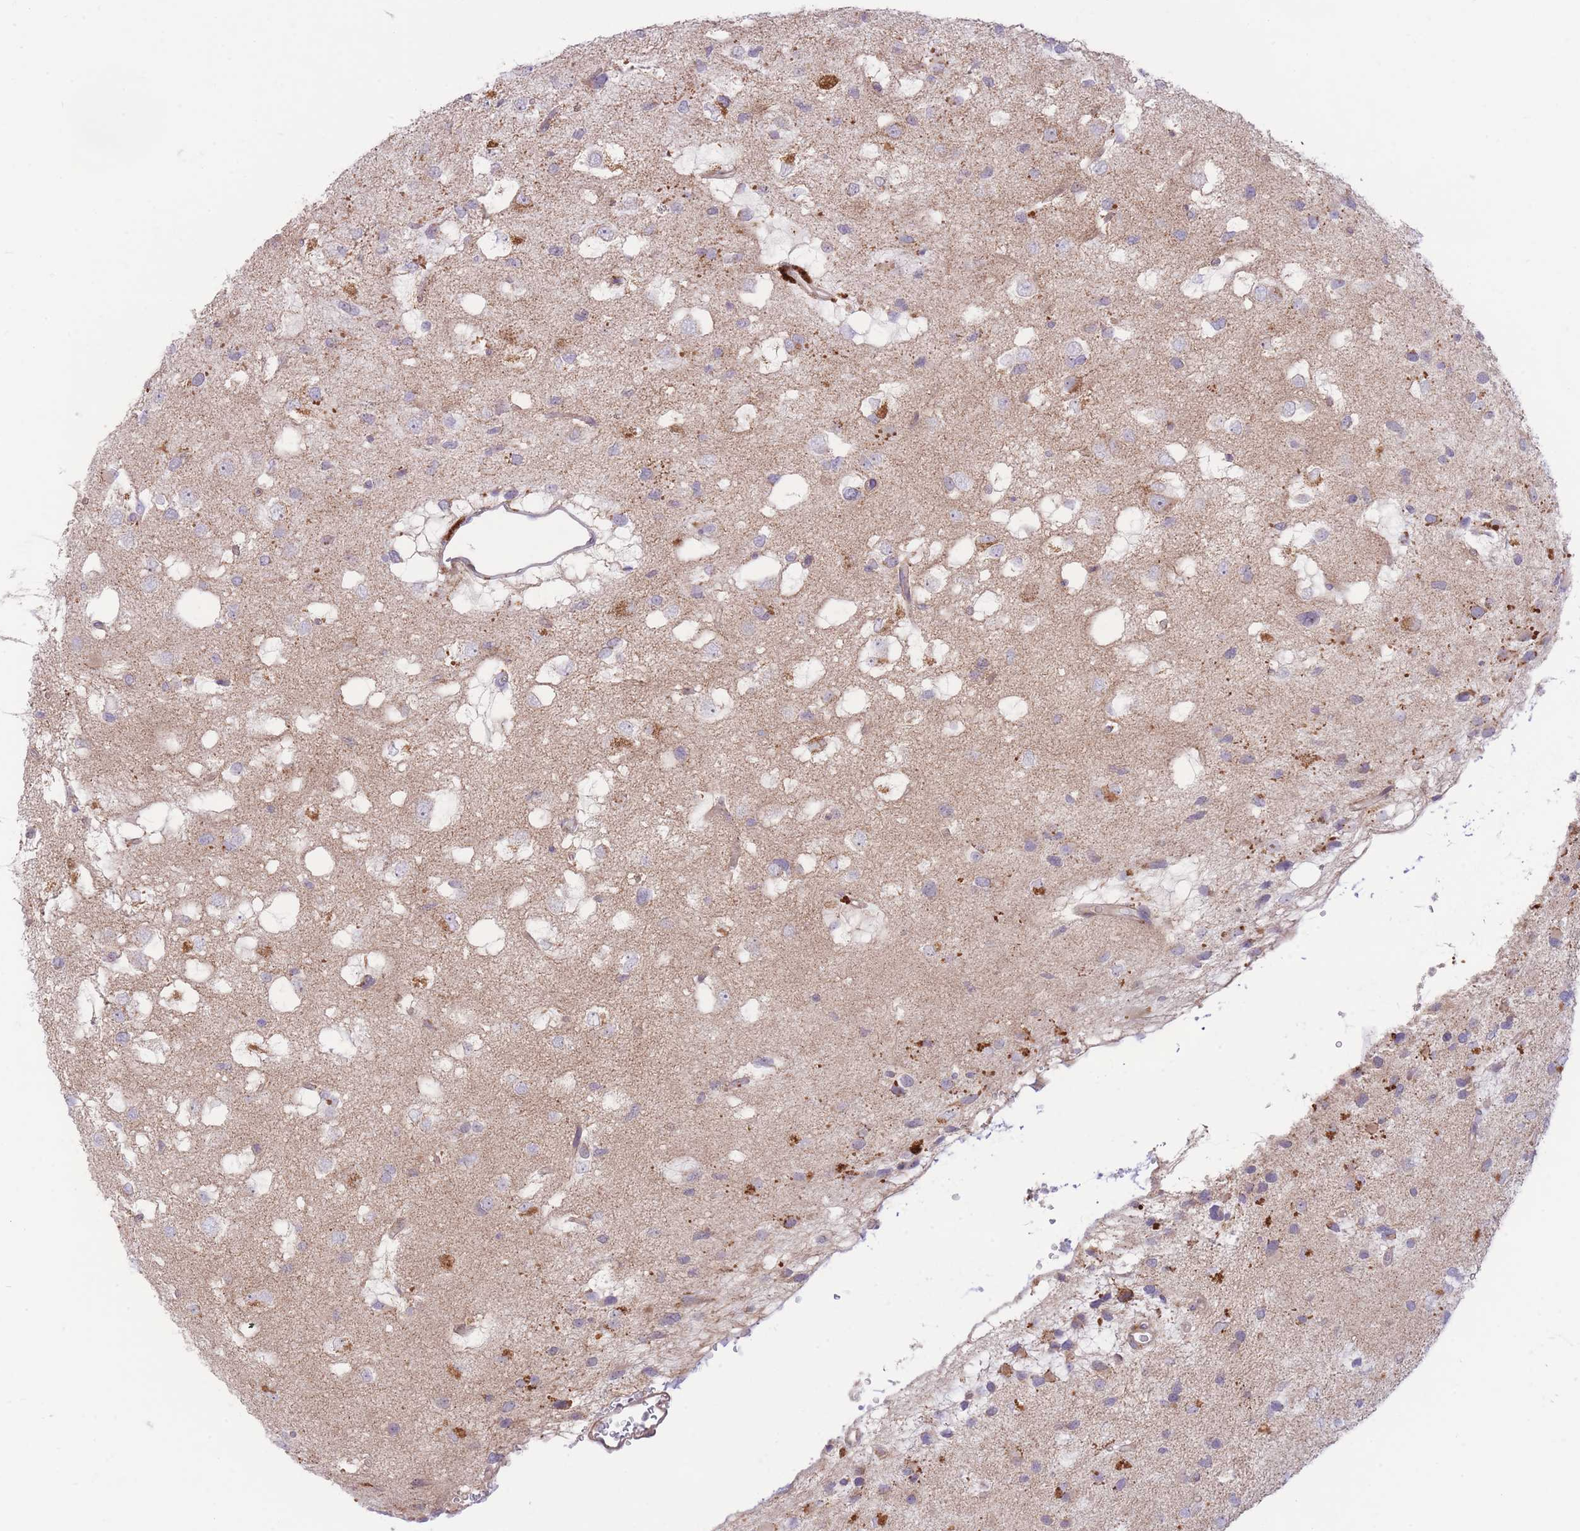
{"staining": {"intensity": "moderate", "quantity": "<25%", "location": "cytoplasmic/membranous"}, "tissue": "glioma", "cell_type": "Tumor cells", "image_type": "cancer", "snomed": [{"axis": "morphology", "description": "Glioma, malignant, High grade"}, {"axis": "topography", "description": "Brain"}], "caption": "Immunohistochemical staining of human glioma shows moderate cytoplasmic/membranous protein expression in approximately <25% of tumor cells.", "gene": "BOLA2B", "patient": {"sex": "male", "age": 53}}